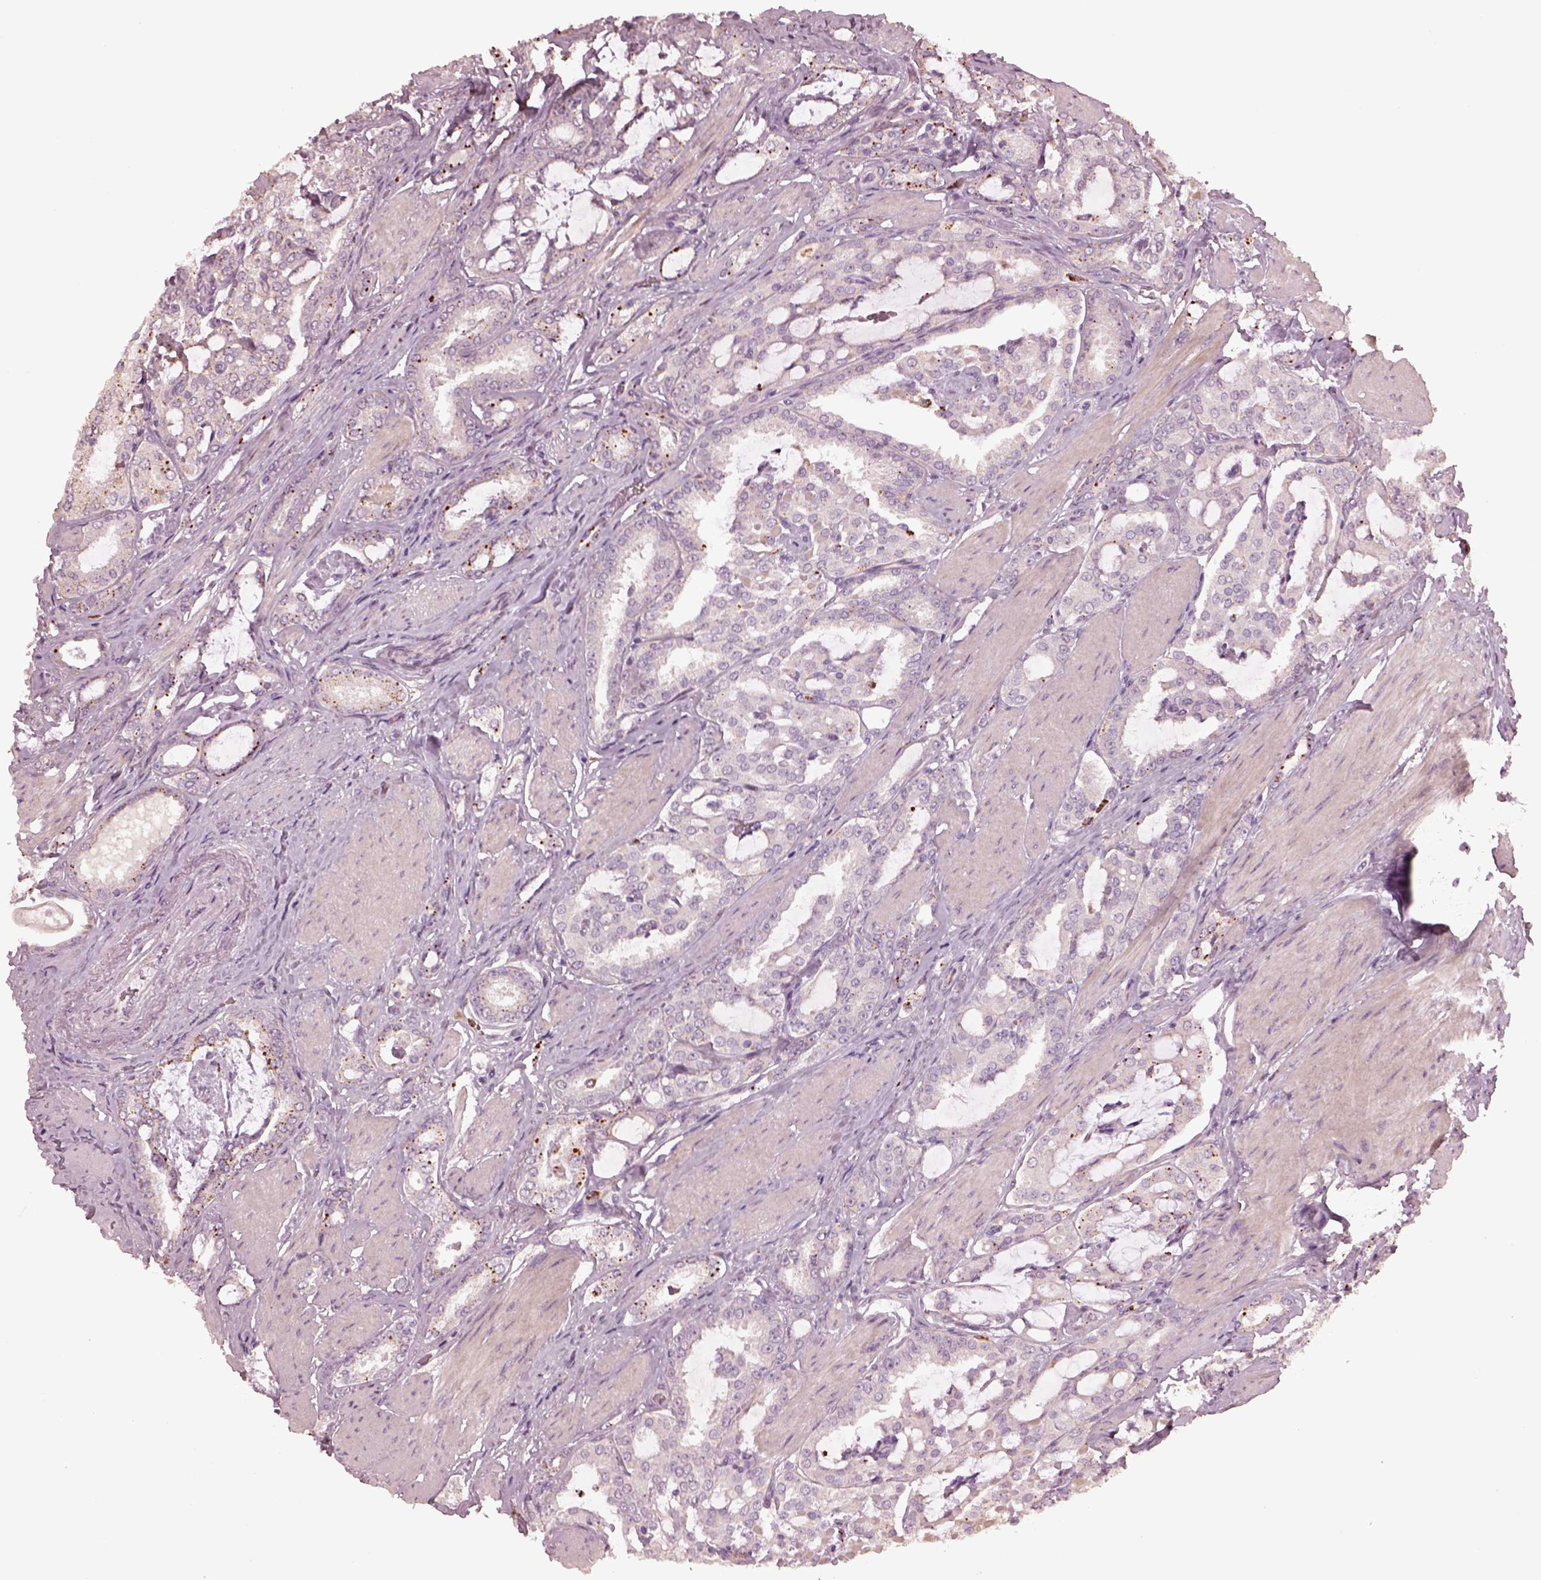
{"staining": {"intensity": "negative", "quantity": "none", "location": "none"}, "tissue": "prostate cancer", "cell_type": "Tumor cells", "image_type": "cancer", "snomed": [{"axis": "morphology", "description": "Adenocarcinoma, High grade"}, {"axis": "topography", "description": "Prostate"}], "caption": "Prostate adenocarcinoma (high-grade) was stained to show a protein in brown. There is no significant positivity in tumor cells.", "gene": "RUFY3", "patient": {"sex": "male", "age": 63}}